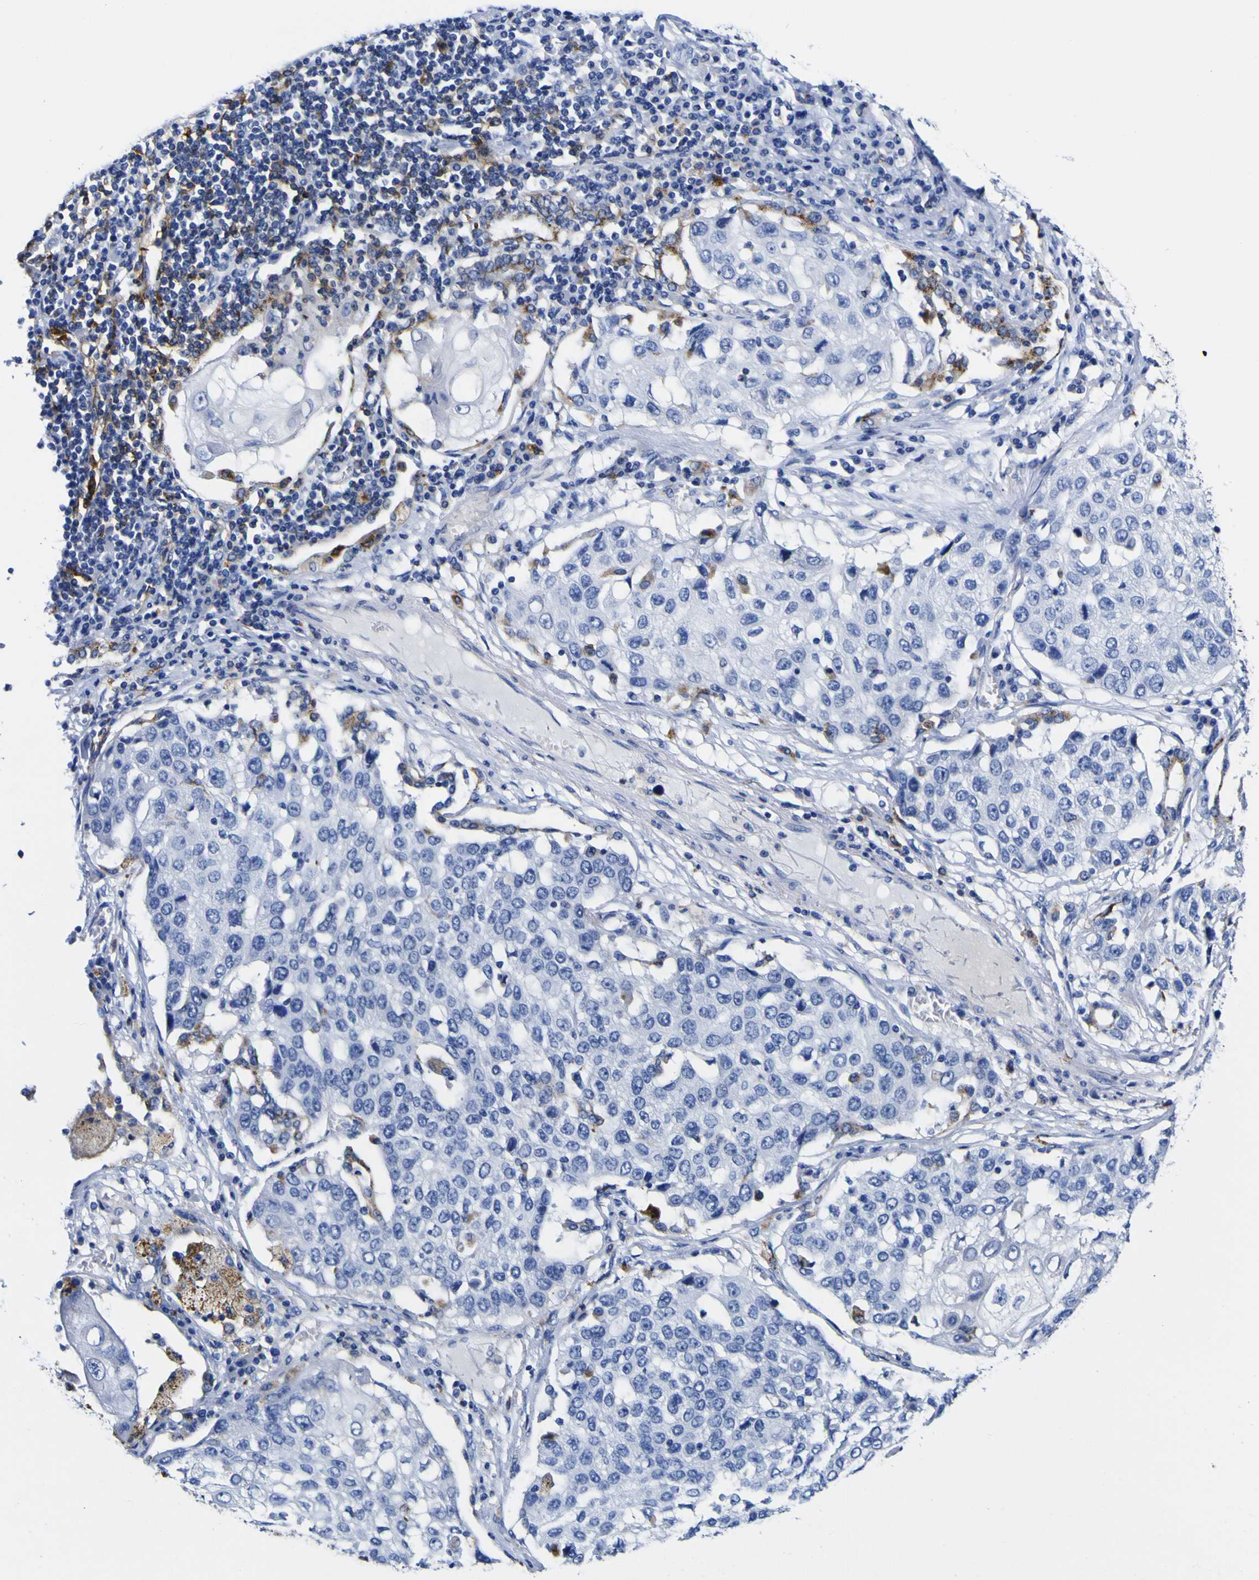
{"staining": {"intensity": "moderate", "quantity": "<25%", "location": "cytoplasmic/membranous"}, "tissue": "lung cancer", "cell_type": "Tumor cells", "image_type": "cancer", "snomed": [{"axis": "morphology", "description": "Squamous cell carcinoma, NOS"}, {"axis": "topography", "description": "Lung"}], "caption": "The immunohistochemical stain highlights moderate cytoplasmic/membranous positivity in tumor cells of squamous cell carcinoma (lung) tissue. (IHC, brightfield microscopy, high magnification).", "gene": "HLA-DQA1", "patient": {"sex": "male", "age": 71}}